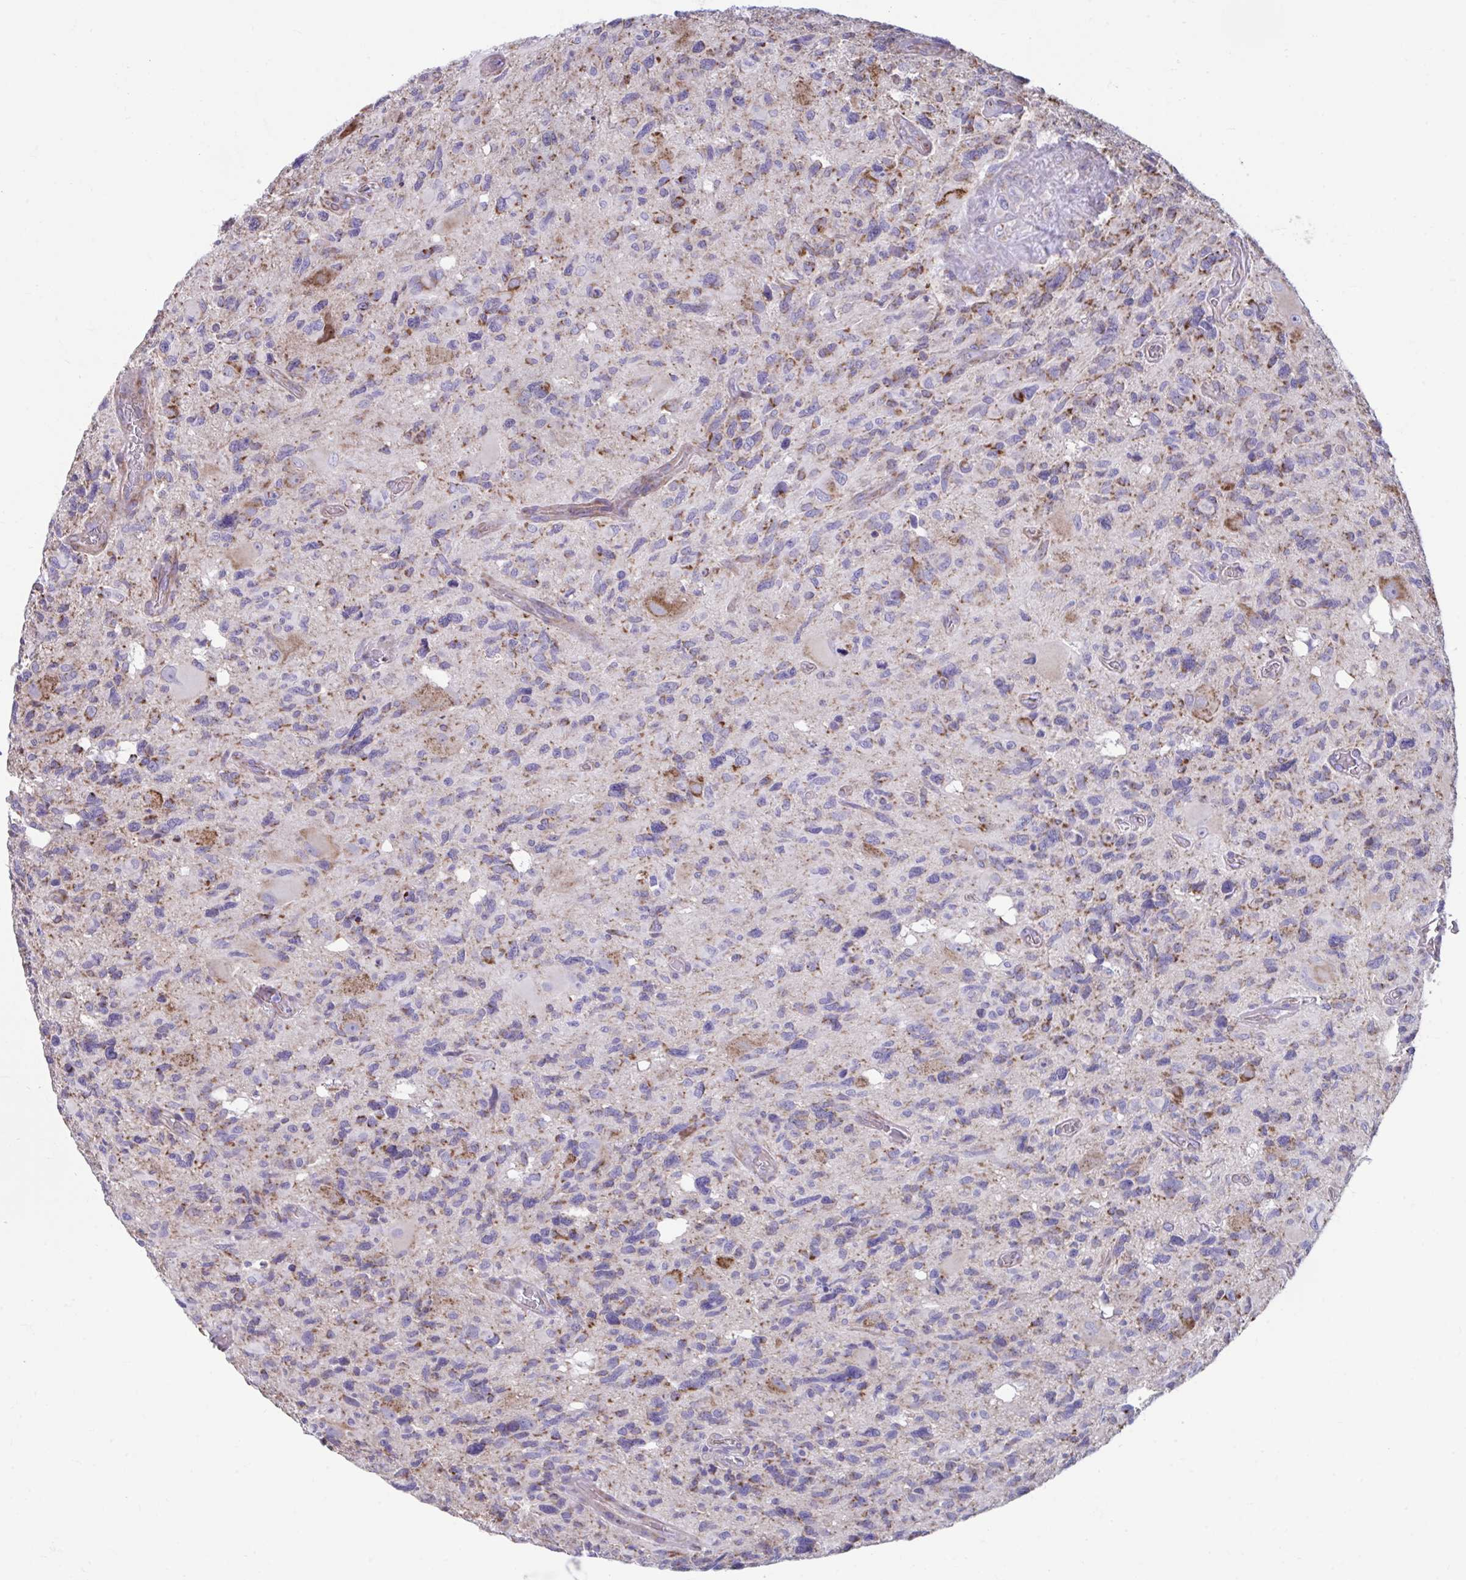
{"staining": {"intensity": "moderate", "quantity": "25%-75%", "location": "cytoplasmic/membranous"}, "tissue": "glioma", "cell_type": "Tumor cells", "image_type": "cancer", "snomed": [{"axis": "morphology", "description": "Glioma, malignant, High grade"}, {"axis": "topography", "description": "Brain"}], "caption": "High-power microscopy captured an immunohistochemistry (IHC) micrograph of high-grade glioma (malignant), revealing moderate cytoplasmic/membranous expression in about 25%-75% of tumor cells.", "gene": "LINGO4", "patient": {"sex": "male", "age": 49}}